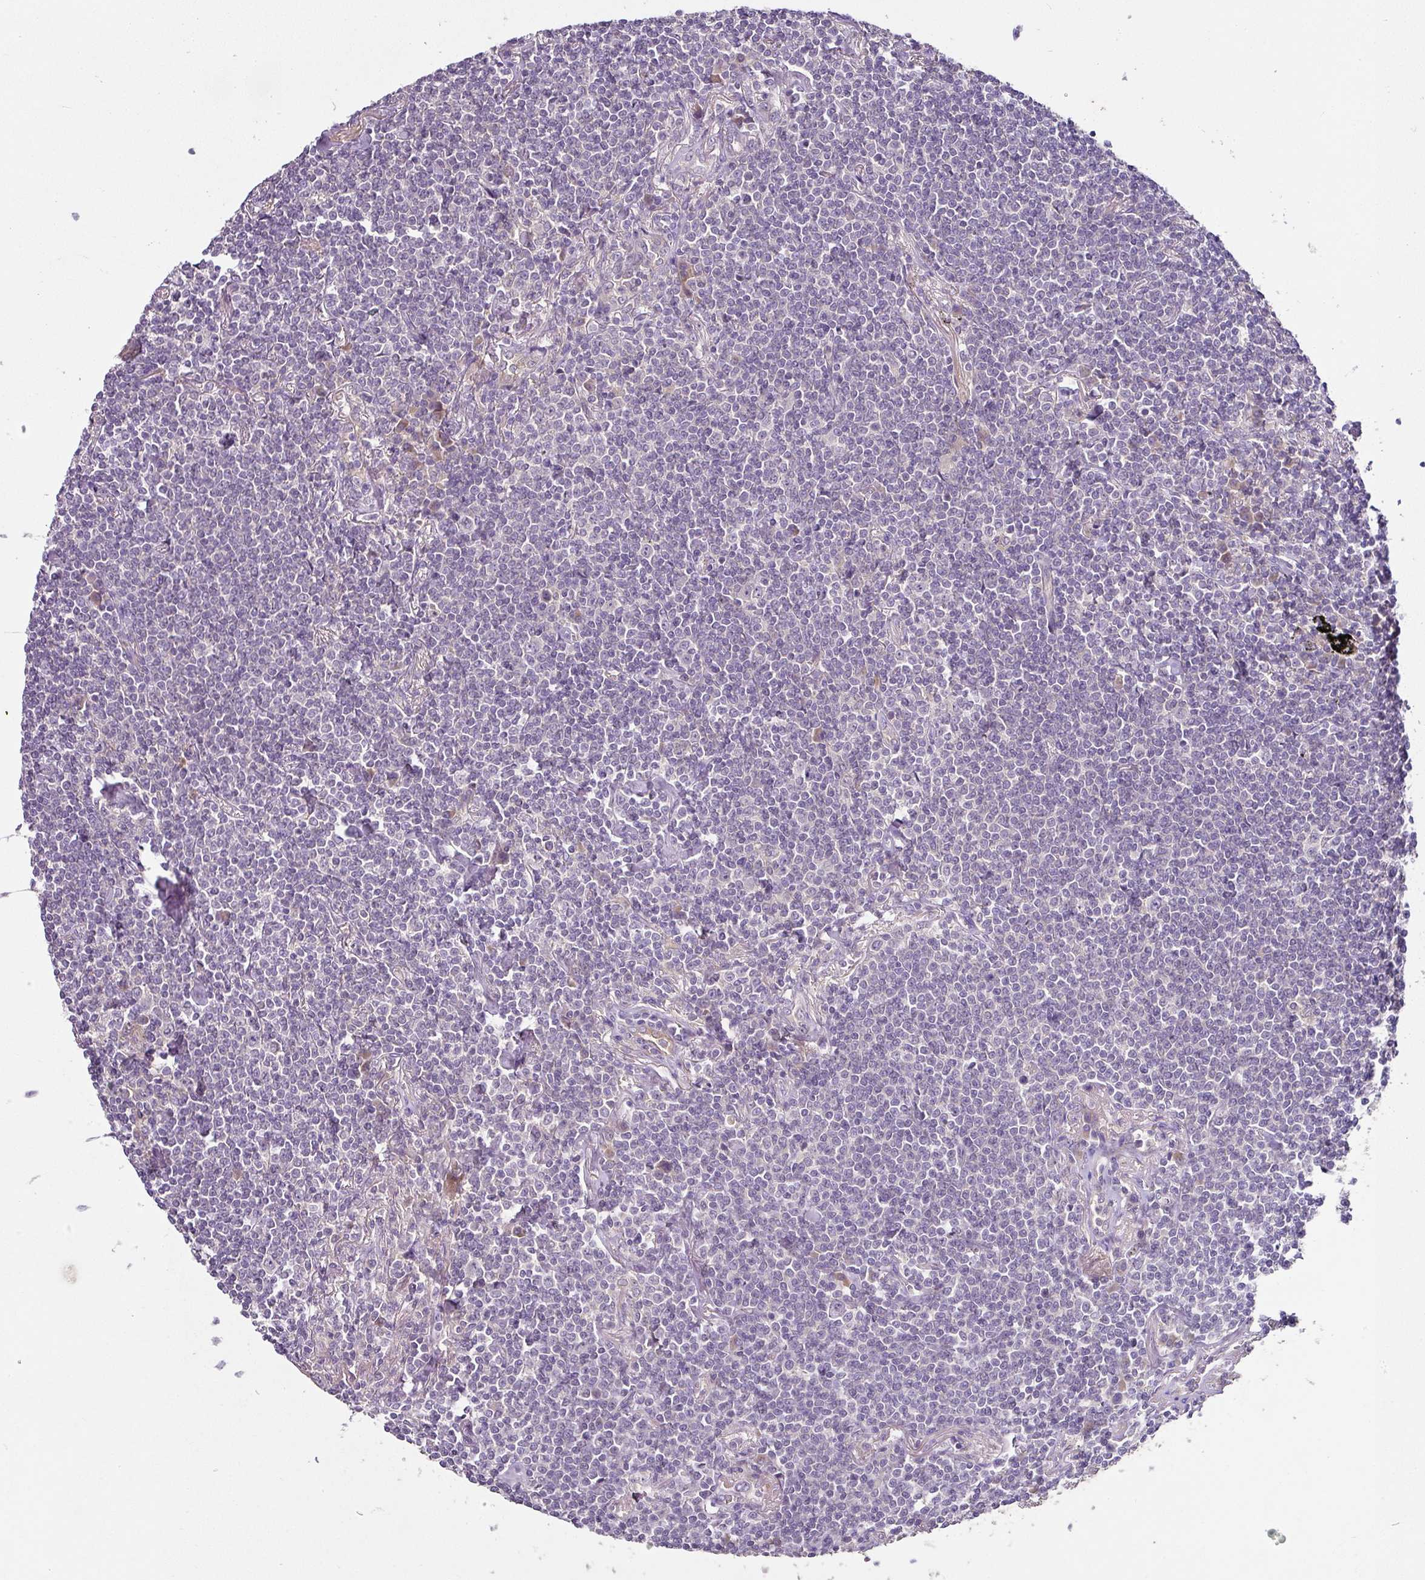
{"staining": {"intensity": "negative", "quantity": "none", "location": "none"}, "tissue": "lymphoma", "cell_type": "Tumor cells", "image_type": "cancer", "snomed": [{"axis": "morphology", "description": "Malignant lymphoma, non-Hodgkin's type, Low grade"}, {"axis": "topography", "description": "Lung"}], "caption": "Immunohistochemistry (IHC) histopathology image of lymphoma stained for a protein (brown), which reveals no staining in tumor cells.", "gene": "SKIC2", "patient": {"sex": "female", "age": 71}}